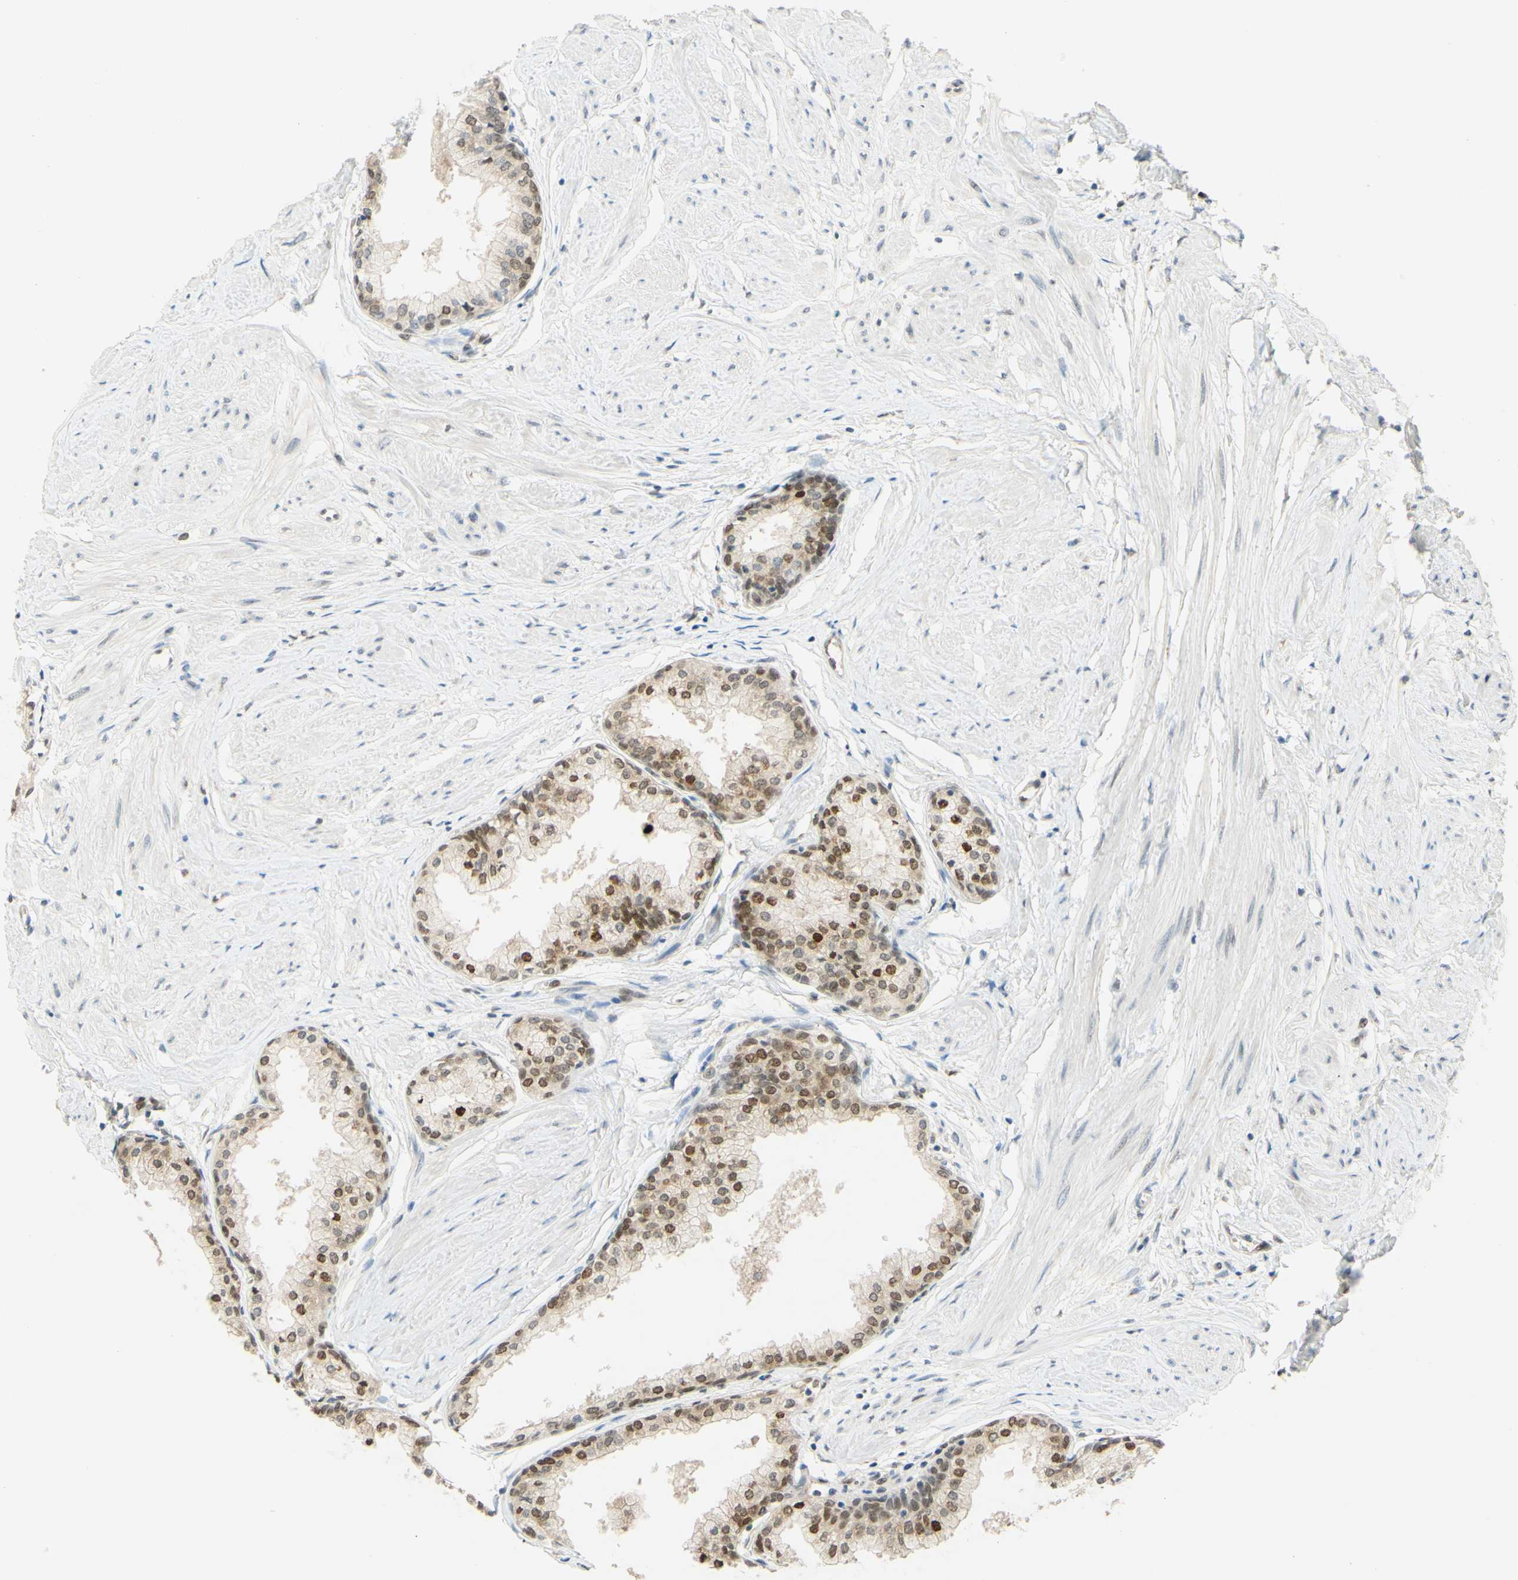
{"staining": {"intensity": "moderate", "quantity": ">75%", "location": "nuclear"}, "tissue": "prostate", "cell_type": "Glandular cells", "image_type": "normal", "snomed": [{"axis": "morphology", "description": "Normal tissue, NOS"}, {"axis": "topography", "description": "Prostate"}, {"axis": "topography", "description": "Seminal veicle"}], "caption": "Immunohistochemistry histopathology image of unremarkable prostate: prostate stained using immunohistochemistry reveals medium levels of moderate protein expression localized specifically in the nuclear of glandular cells, appearing as a nuclear brown color.", "gene": "POLB", "patient": {"sex": "male", "age": 60}}